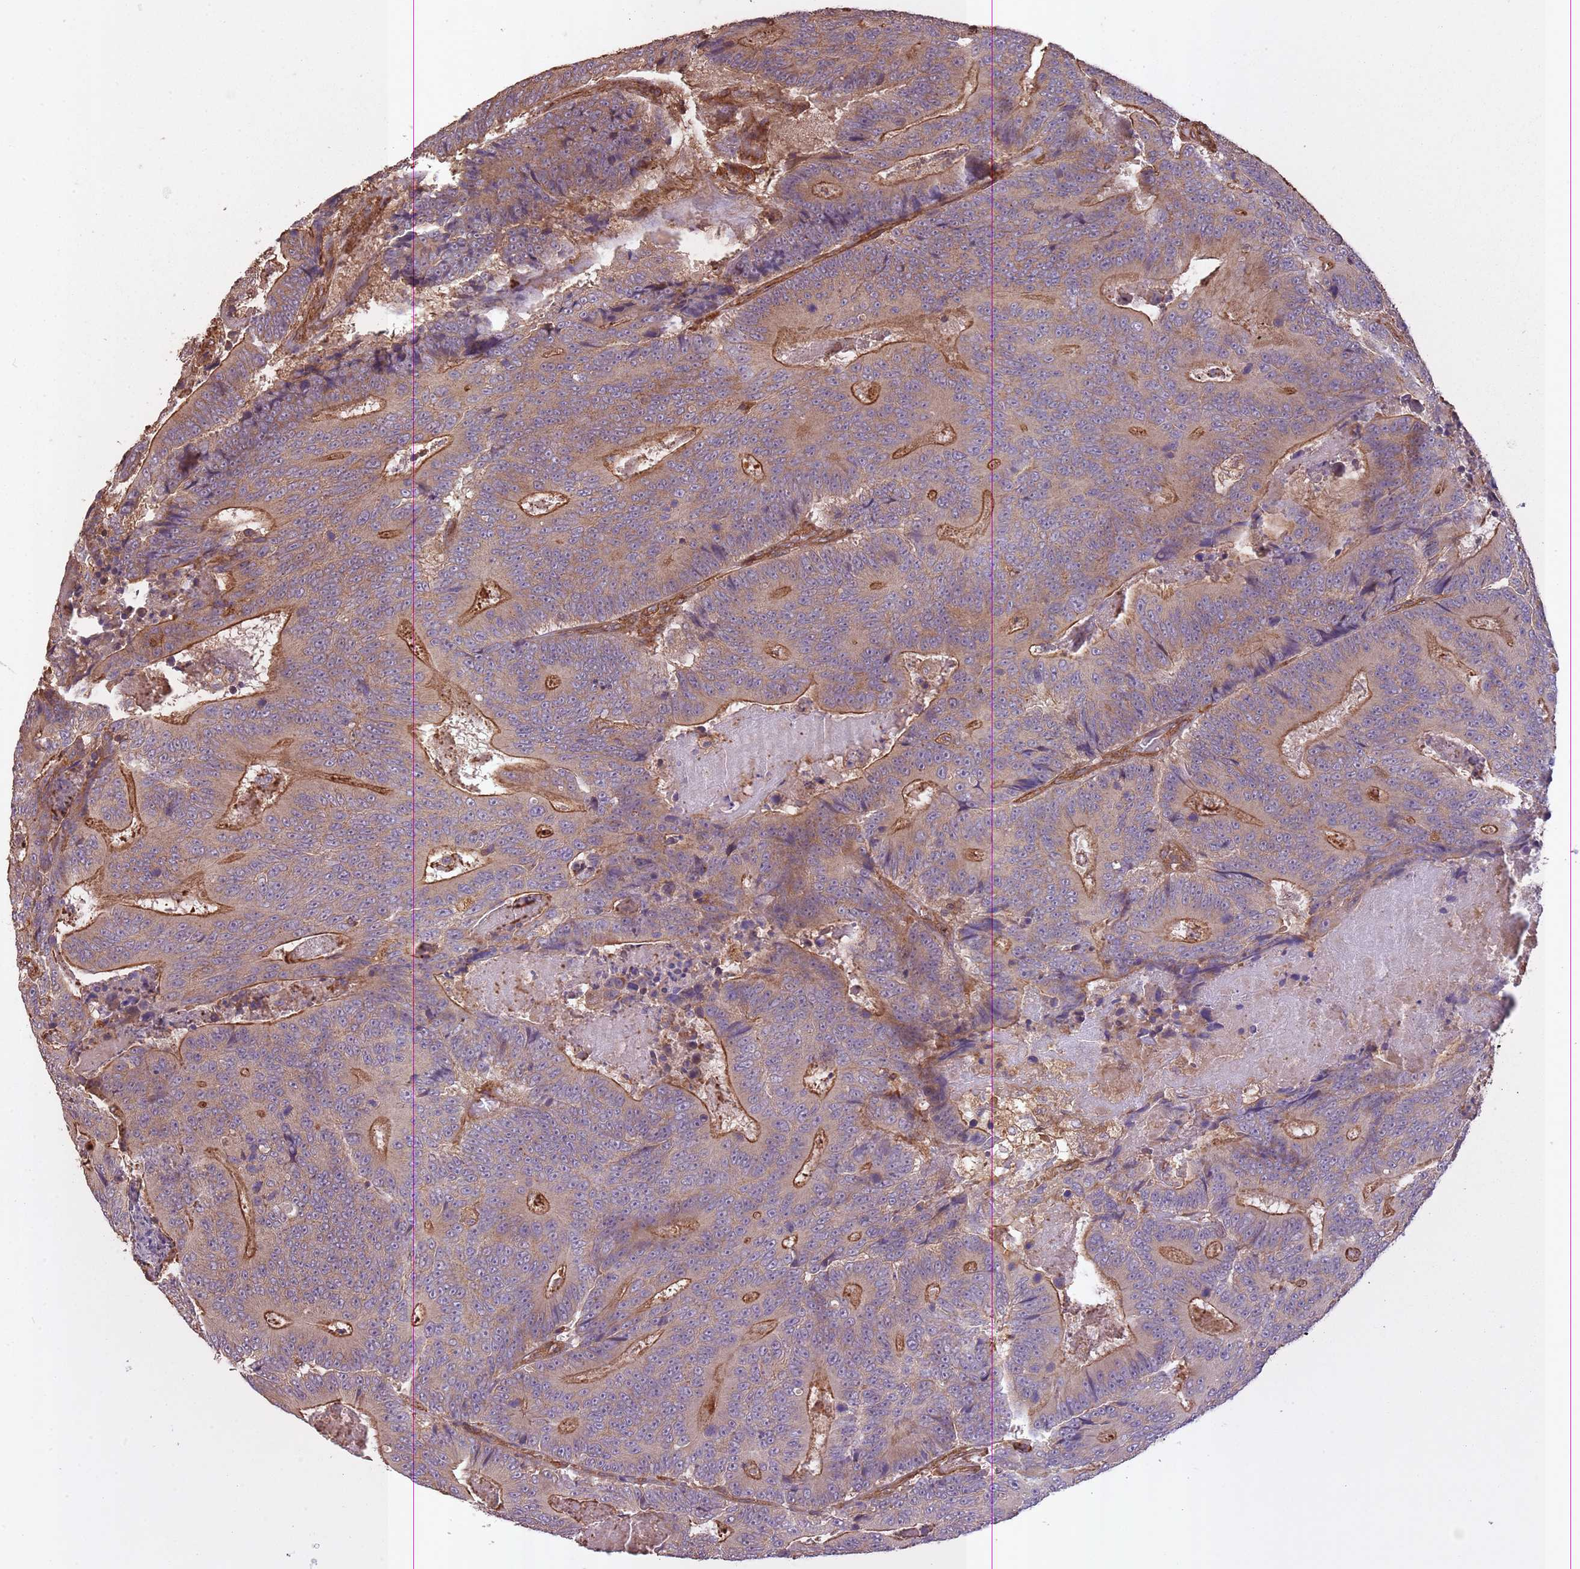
{"staining": {"intensity": "moderate", "quantity": ">75%", "location": "cytoplasmic/membranous"}, "tissue": "colorectal cancer", "cell_type": "Tumor cells", "image_type": "cancer", "snomed": [{"axis": "morphology", "description": "Adenocarcinoma, NOS"}, {"axis": "topography", "description": "Colon"}], "caption": "Immunohistochemistry histopathology image of neoplastic tissue: adenocarcinoma (colorectal) stained using IHC exhibits medium levels of moderate protein expression localized specifically in the cytoplasmic/membranous of tumor cells, appearing as a cytoplasmic/membranous brown color.", "gene": "ARMH3", "patient": {"sex": "male", "age": 83}}